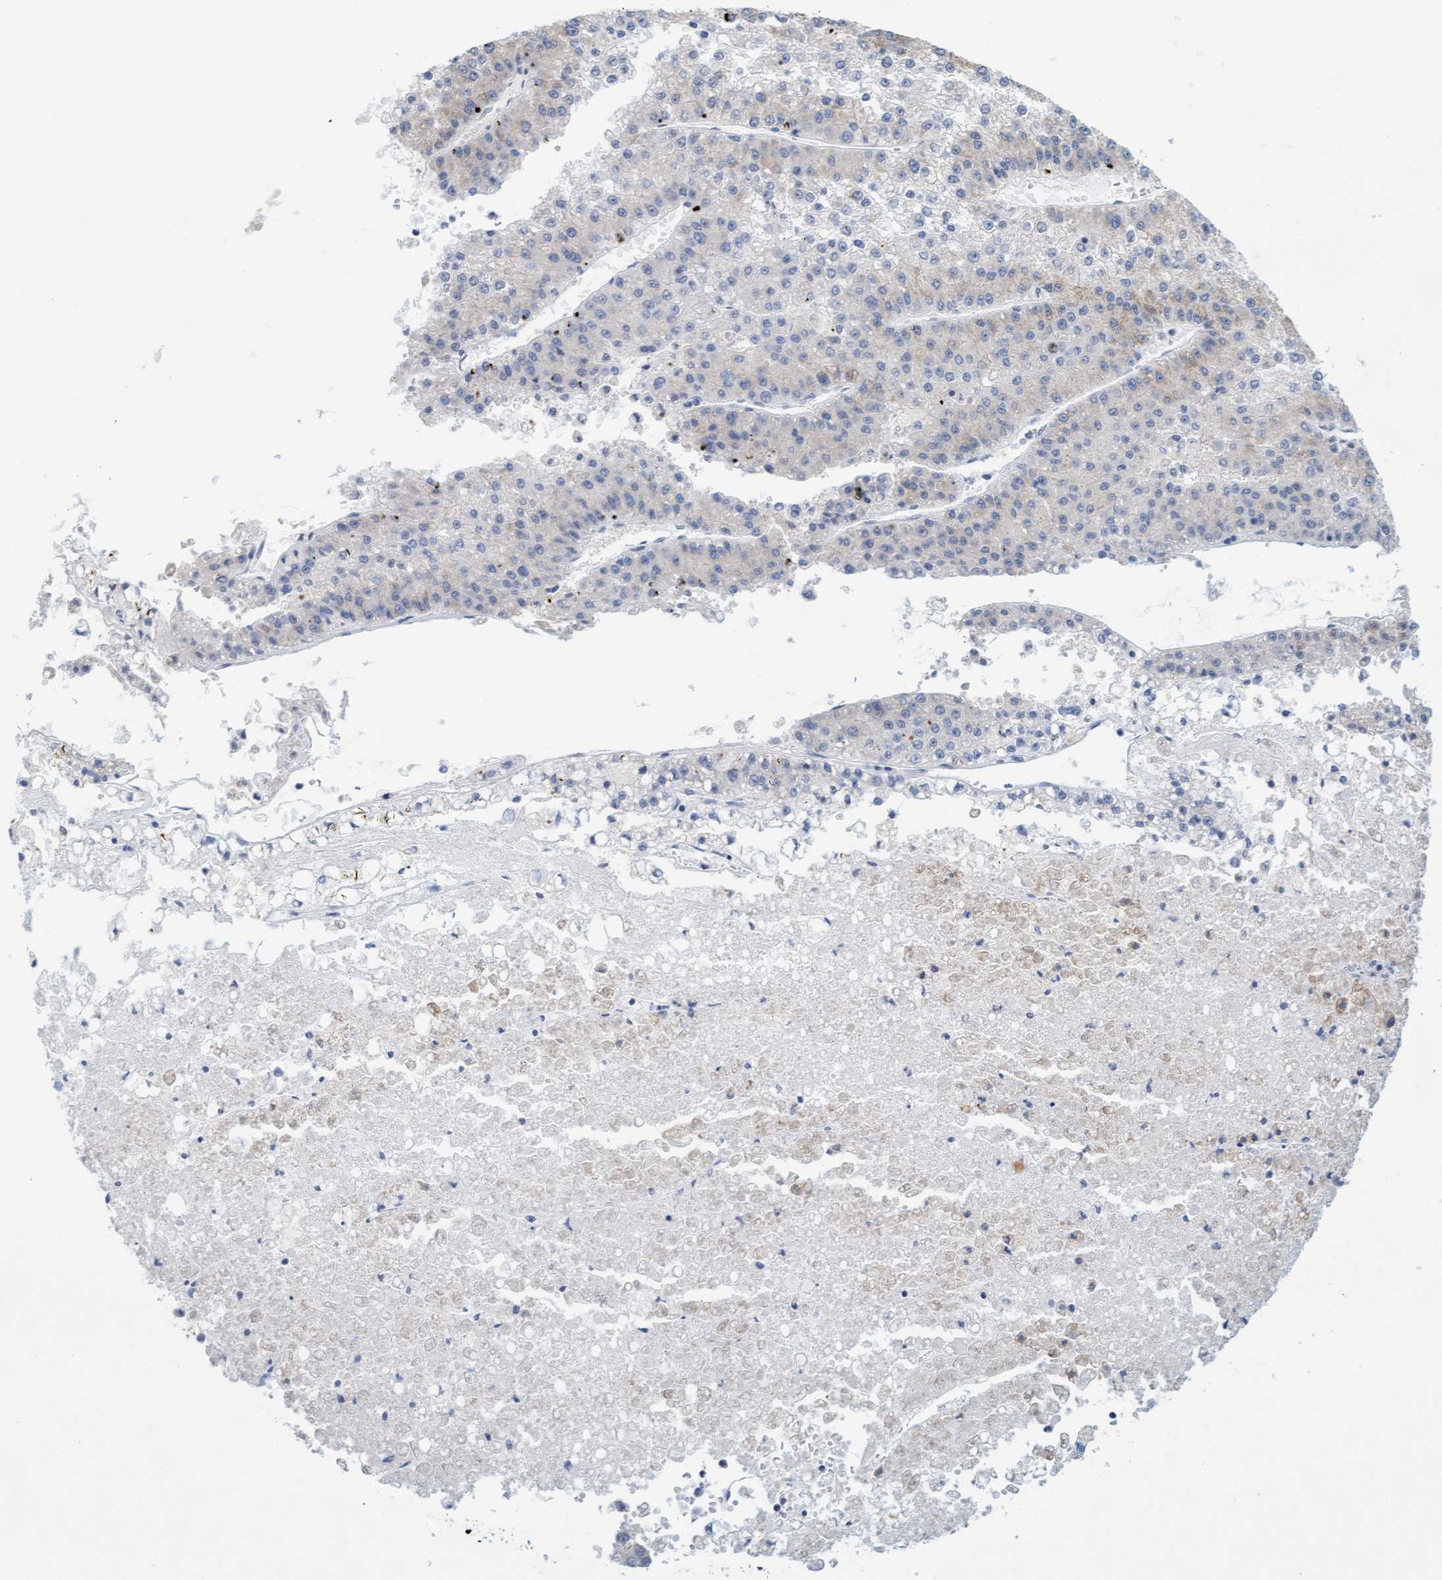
{"staining": {"intensity": "negative", "quantity": "none", "location": "none"}, "tissue": "liver cancer", "cell_type": "Tumor cells", "image_type": "cancer", "snomed": [{"axis": "morphology", "description": "Carcinoma, Hepatocellular, NOS"}, {"axis": "topography", "description": "Liver"}], "caption": "Tumor cells show no significant protein positivity in liver cancer (hepatocellular carcinoma).", "gene": "SLC28A3", "patient": {"sex": "female", "age": 73}}